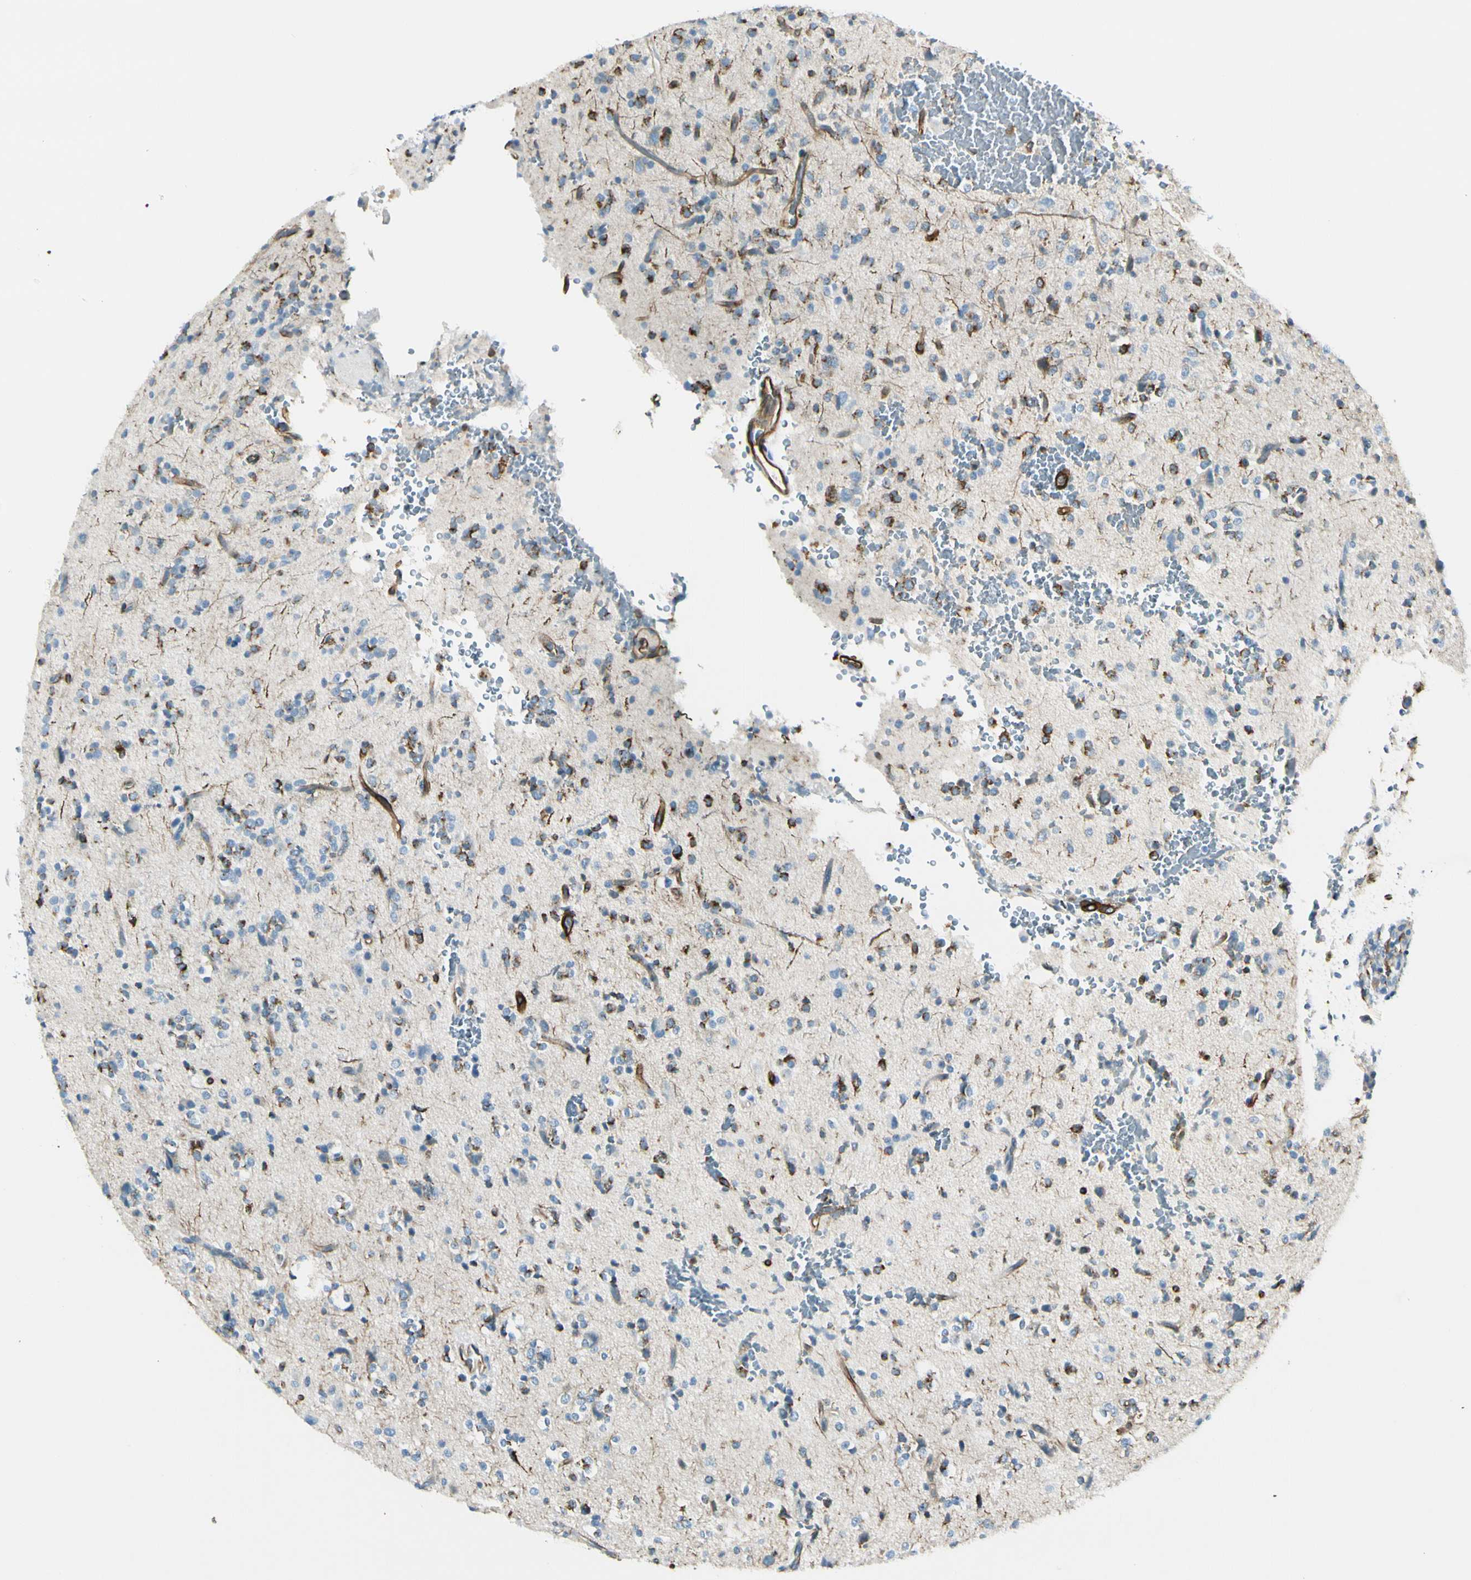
{"staining": {"intensity": "negative", "quantity": "none", "location": "none"}, "tissue": "glioma", "cell_type": "Tumor cells", "image_type": "cancer", "snomed": [{"axis": "morphology", "description": "Glioma, malignant, High grade"}, {"axis": "topography", "description": "Brain"}], "caption": "Immunohistochemistry of human malignant high-grade glioma shows no staining in tumor cells.", "gene": "CD93", "patient": {"sex": "male", "age": 47}}